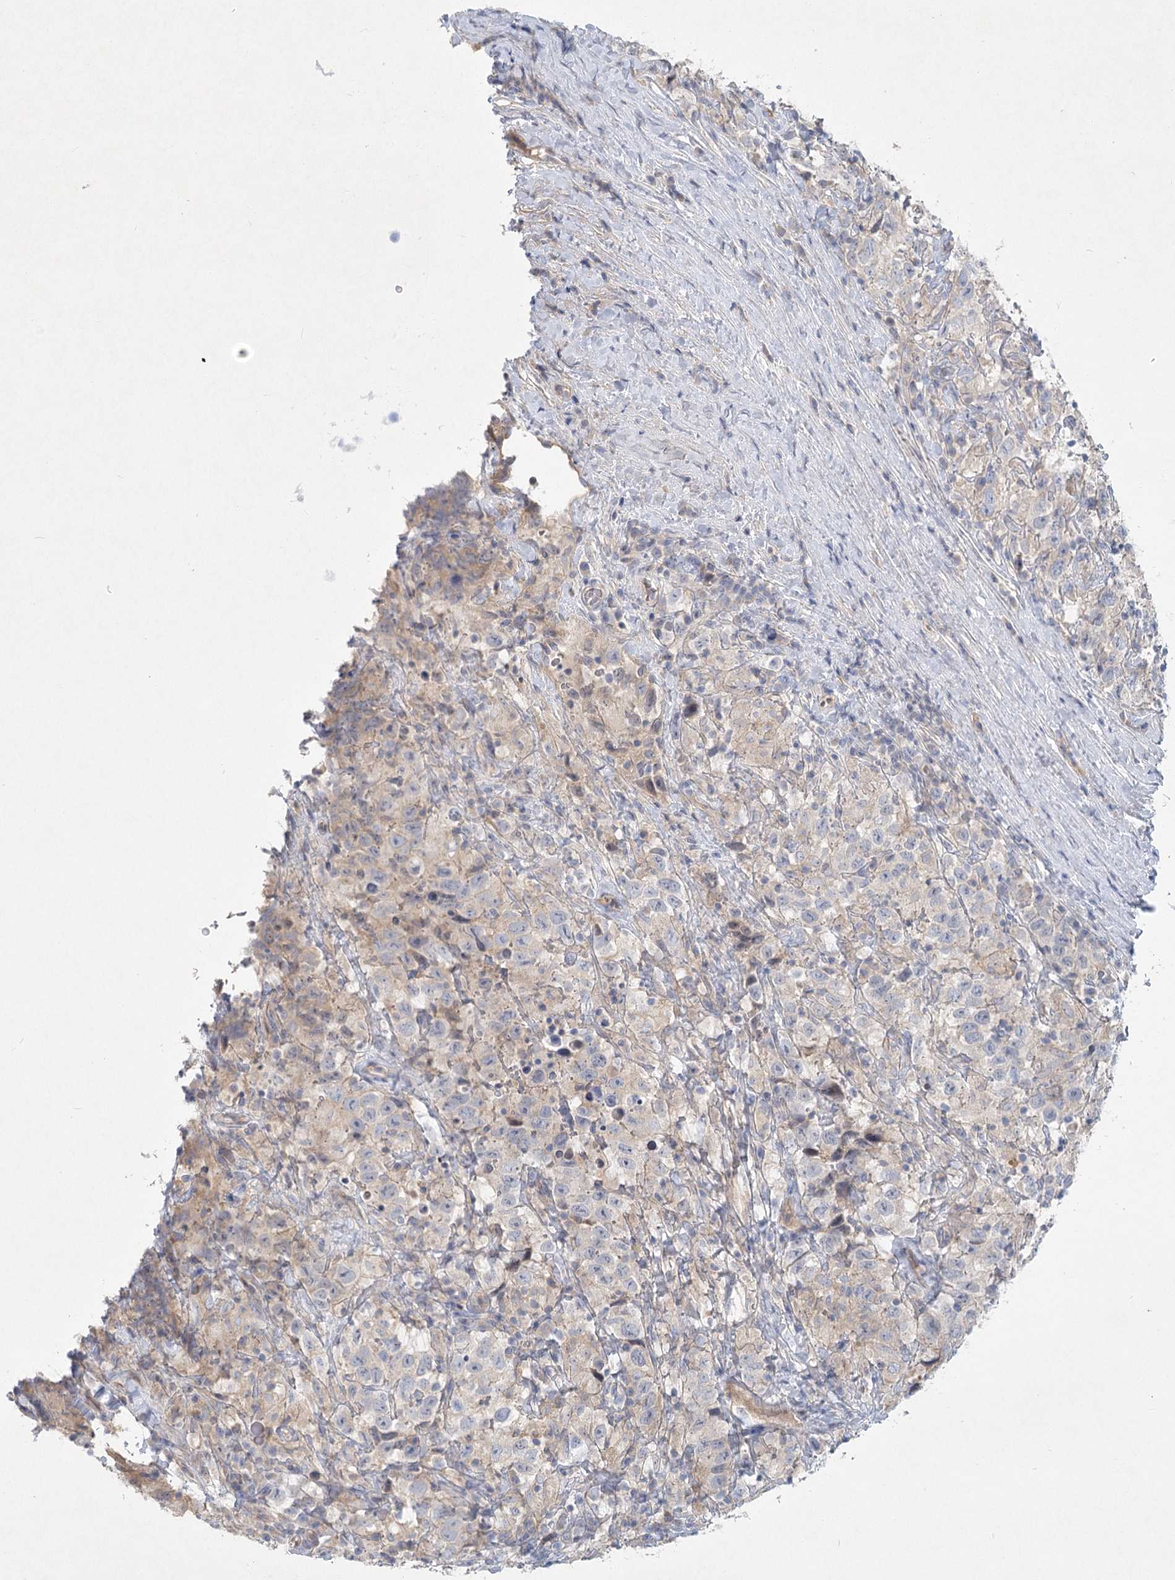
{"staining": {"intensity": "weak", "quantity": "<25%", "location": "cytoplasmic/membranous"}, "tissue": "testis cancer", "cell_type": "Tumor cells", "image_type": "cancer", "snomed": [{"axis": "morphology", "description": "Seminoma, NOS"}, {"axis": "topography", "description": "Testis"}], "caption": "IHC of testis seminoma displays no positivity in tumor cells.", "gene": "DNMBP", "patient": {"sex": "male", "age": 41}}